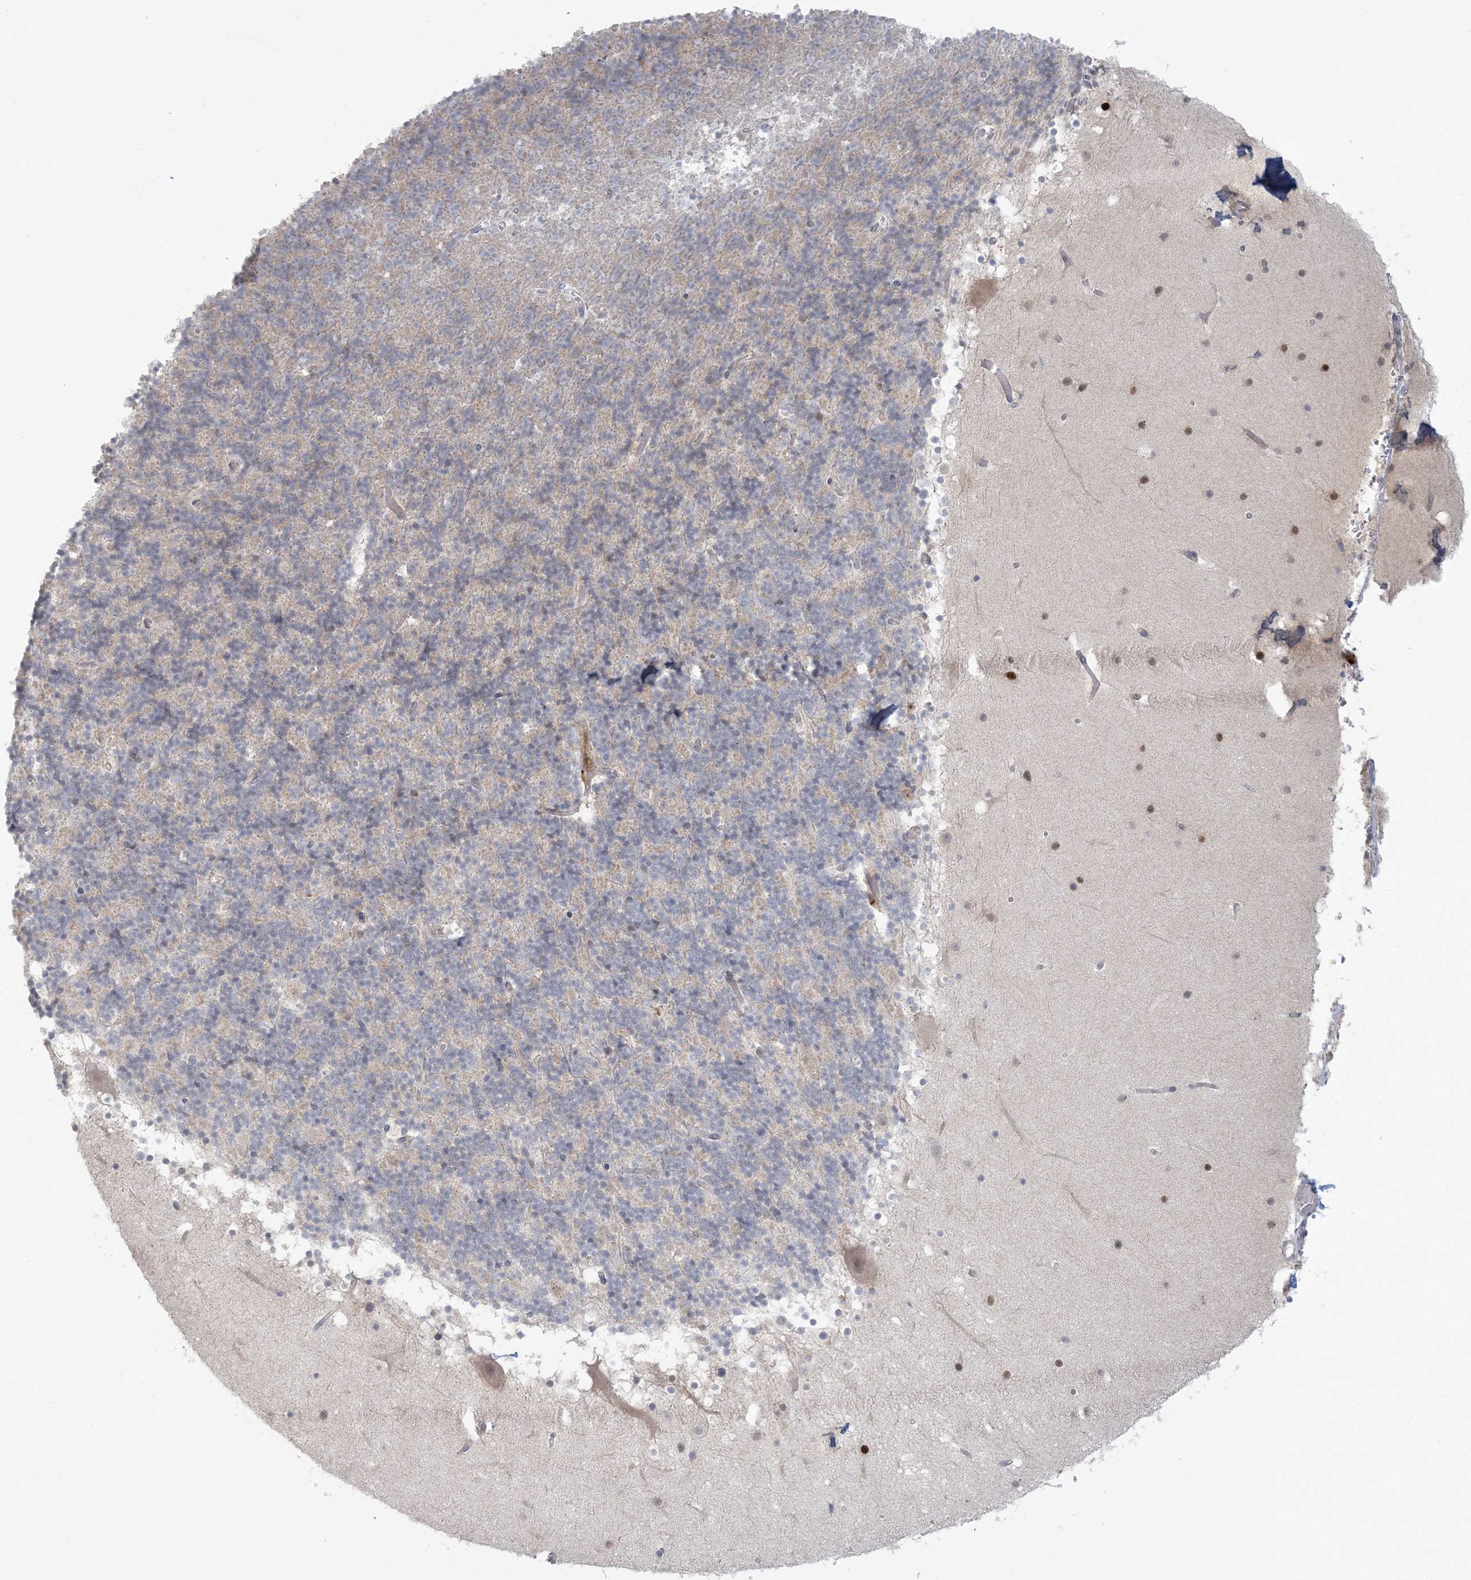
{"staining": {"intensity": "weak", "quantity": "<25%", "location": "cytoplasmic/membranous"}, "tissue": "cerebellum", "cell_type": "Cells in granular layer", "image_type": "normal", "snomed": [{"axis": "morphology", "description": "Normal tissue, NOS"}, {"axis": "topography", "description": "Cerebellum"}], "caption": "Immunohistochemistry micrograph of benign cerebellum: cerebellum stained with DAB demonstrates no significant protein staining in cells in granular layer.", "gene": "NRBP2", "patient": {"sex": "male", "age": 57}}